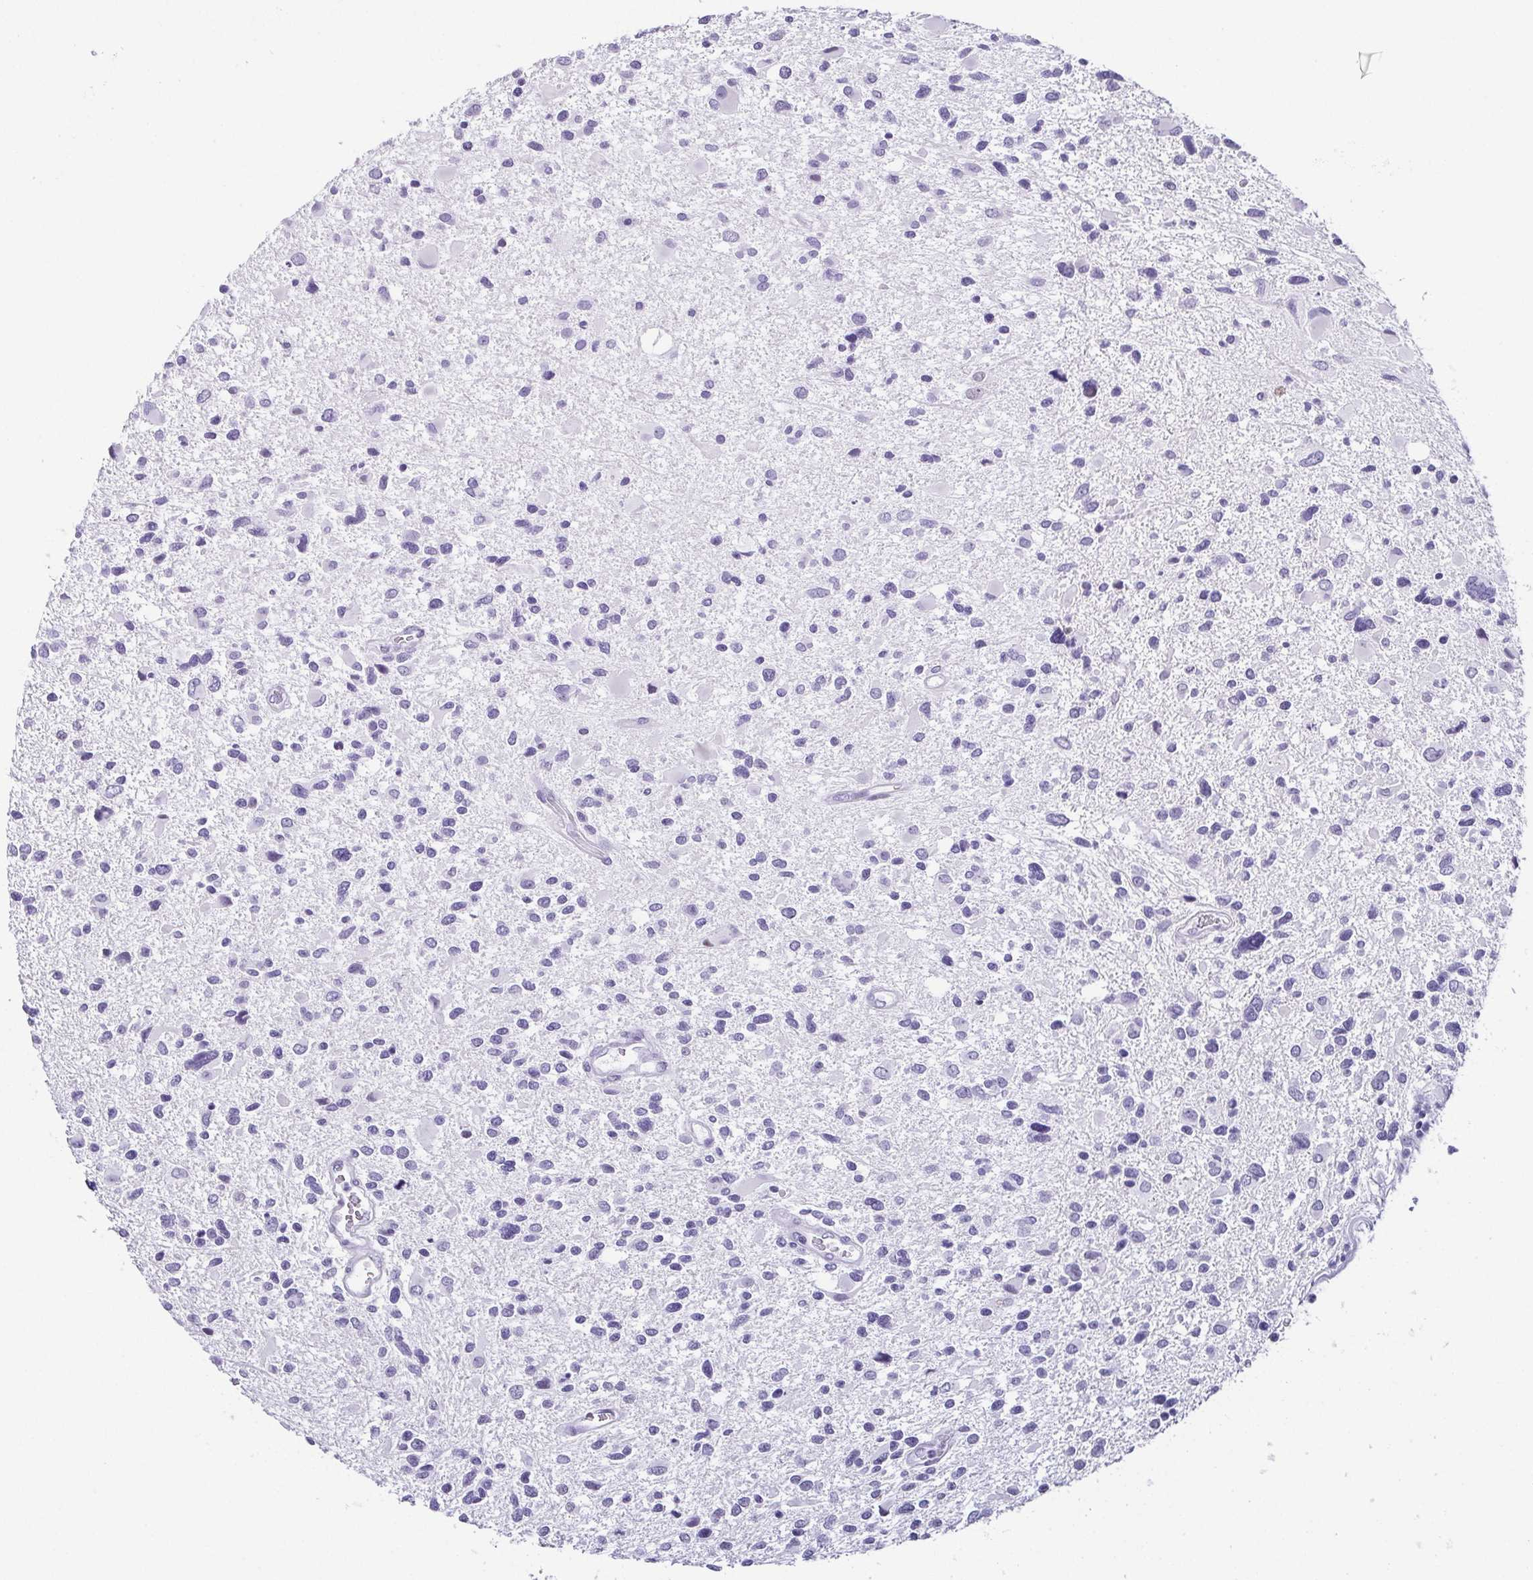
{"staining": {"intensity": "negative", "quantity": "none", "location": "none"}, "tissue": "glioma", "cell_type": "Tumor cells", "image_type": "cancer", "snomed": [{"axis": "morphology", "description": "Glioma, malignant, Low grade"}, {"axis": "topography", "description": "Brain"}], "caption": "This photomicrograph is of glioma stained with IHC to label a protein in brown with the nuclei are counter-stained blue. There is no staining in tumor cells. (DAB IHC with hematoxylin counter stain).", "gene": "ESX1", "patient": {"sex": "female", "age": 32}}